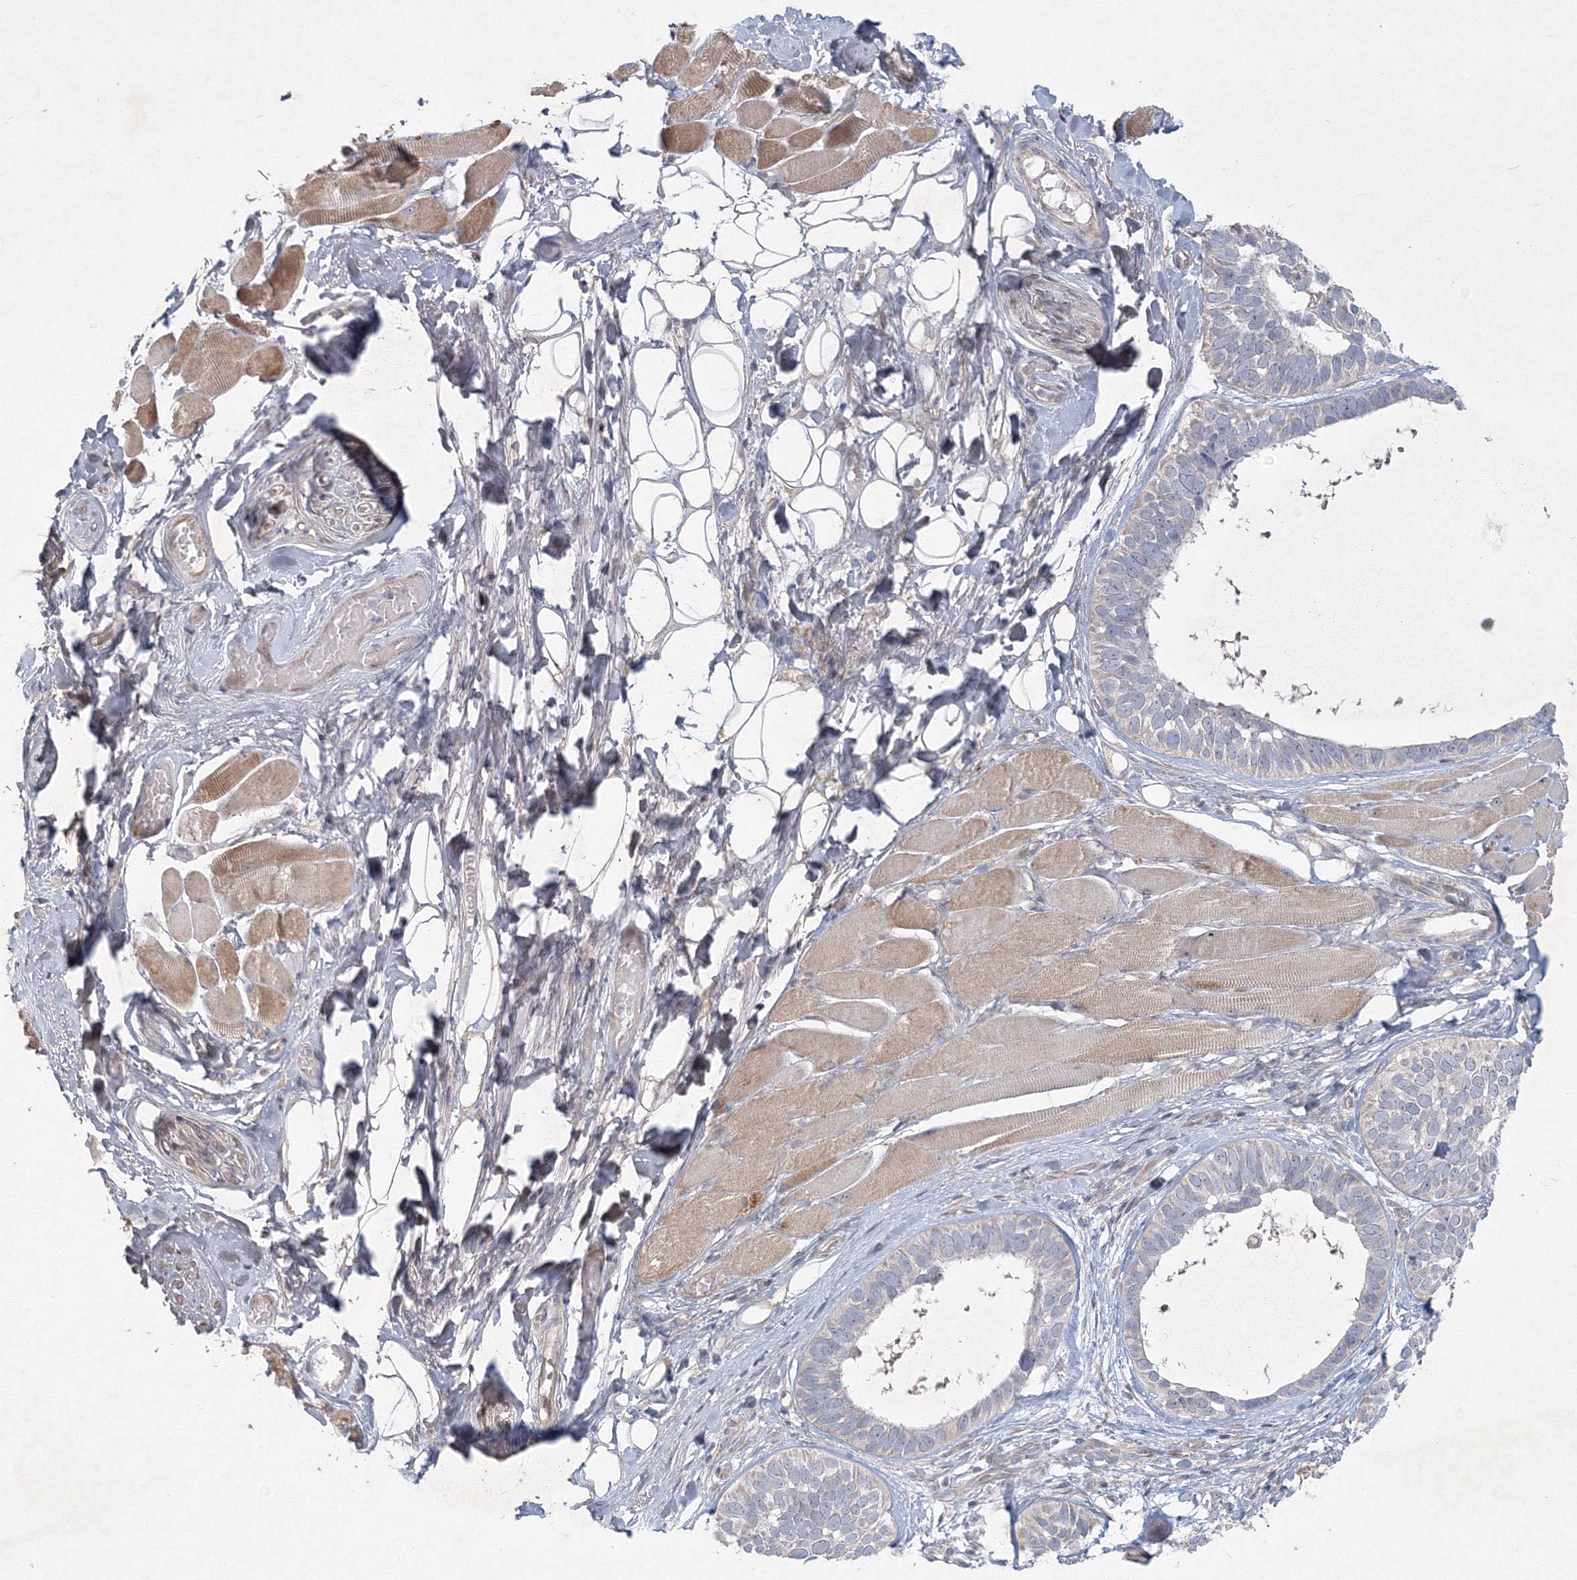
{"staining": {"intensity": "negative", "quantity": "none", "location": "none"}, "tissue": "skin cancer", "cell_type": "Tumor cells", "image_type": "cancer", "snomed": [{"axis": "morphology", "description": "Basal cell carcinoma"}, {"axis": "topography", "description": "Skin"}], "caption": "IHC histopathology image of neoplastic tissue: skin cancer (basal cell carcinoma) stained with DAB (3,3'-diaminobenzidine) displays no significant protein expression in tumor cells.", "gene": "WDR49", "patient": {"sex": "male", "age": 62}}